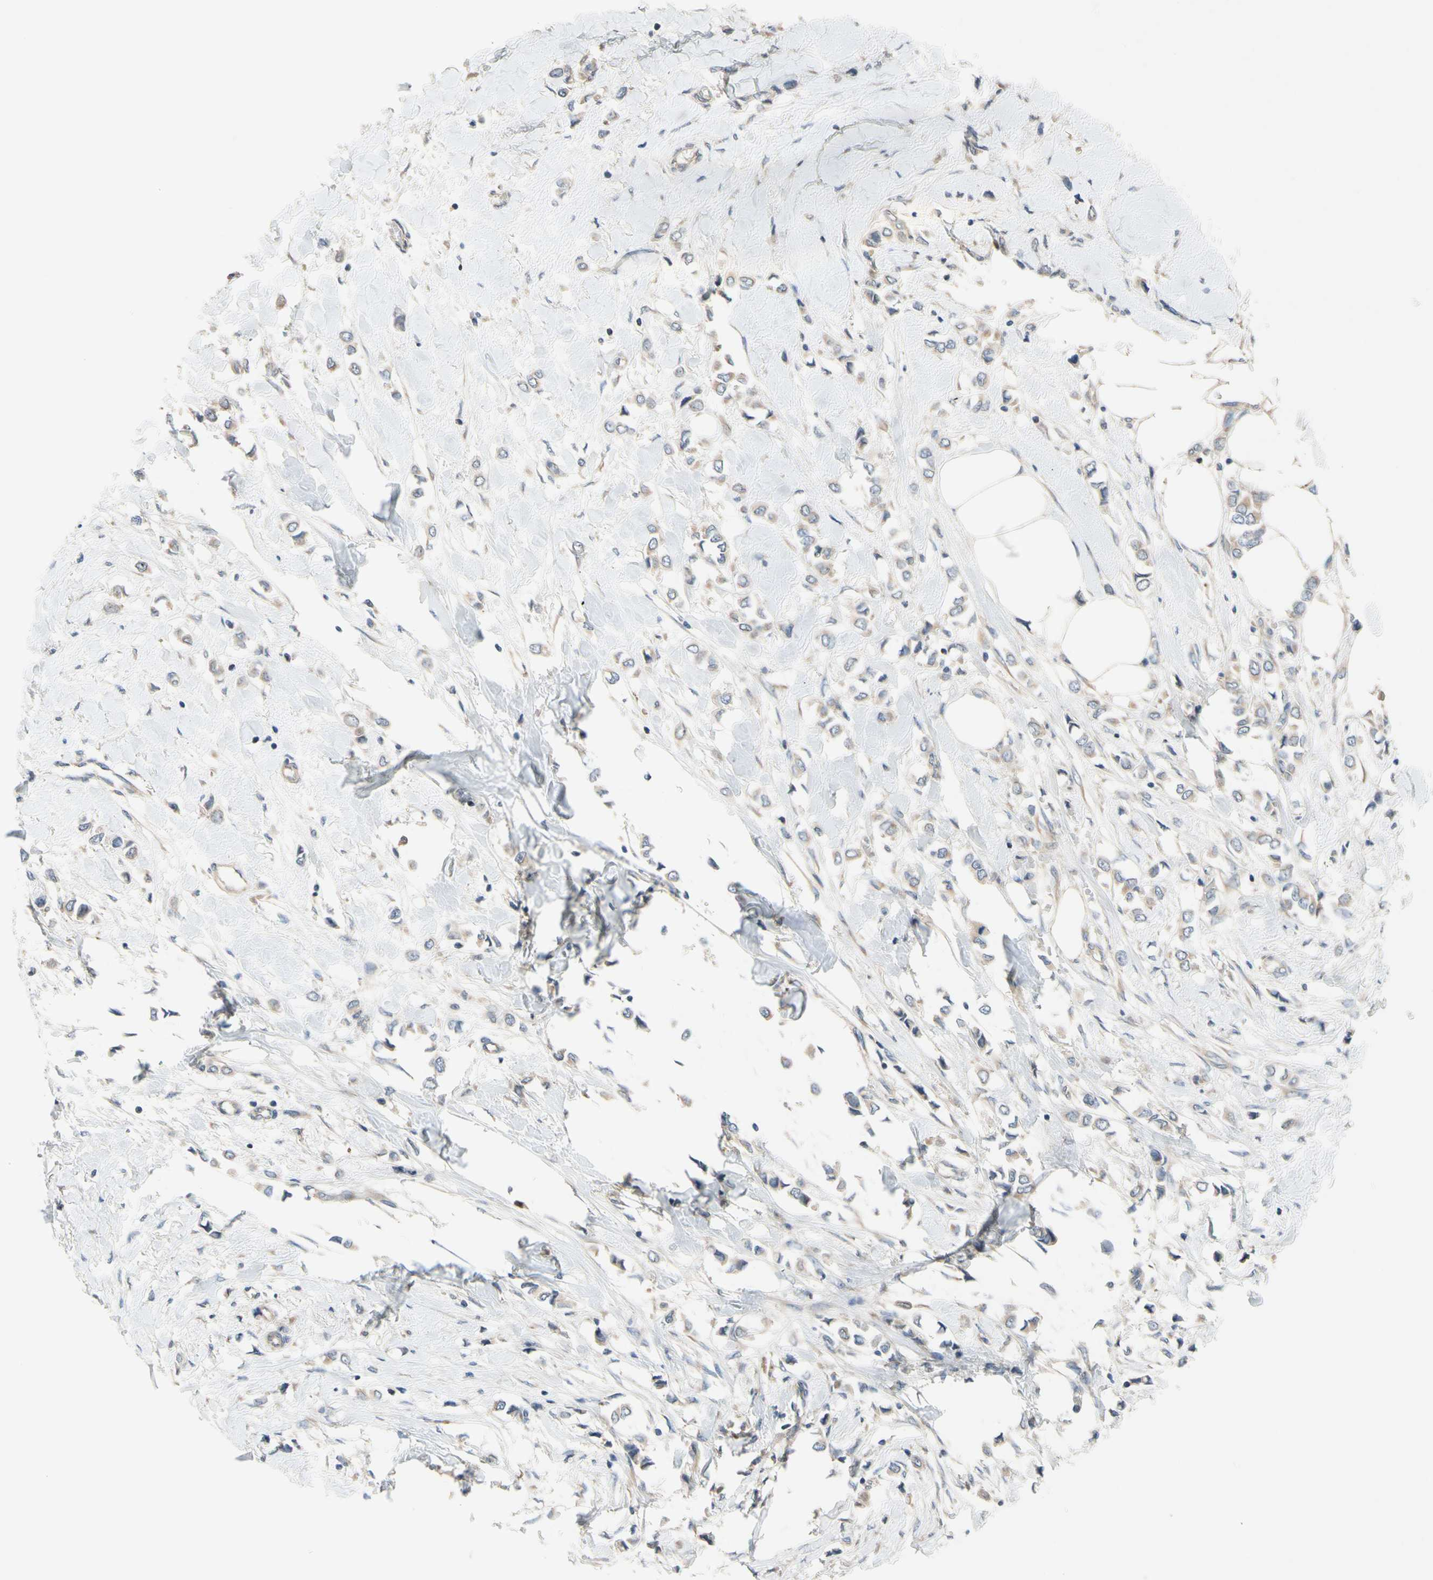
{"staining": {"intensity": "weak", "quantity": ">75%", "location": "cytoplasmic/membranous"}, "tissue": "breast cancer", "cell_type": "Tumor cells", "image_type": "cancer", "snomed": [{"axis": "morphology", "description": "Lobular carcinoma"}, {"axis": "topography", "description": "Breast"}], "caption": "A histopathology image of breast cancer stained for a protein demonstrates weak cytoplasmic/membranous brown staining in tumor cells.", "gene": "MBTPS2", "patient": {"sex": "female", "age": 51}}